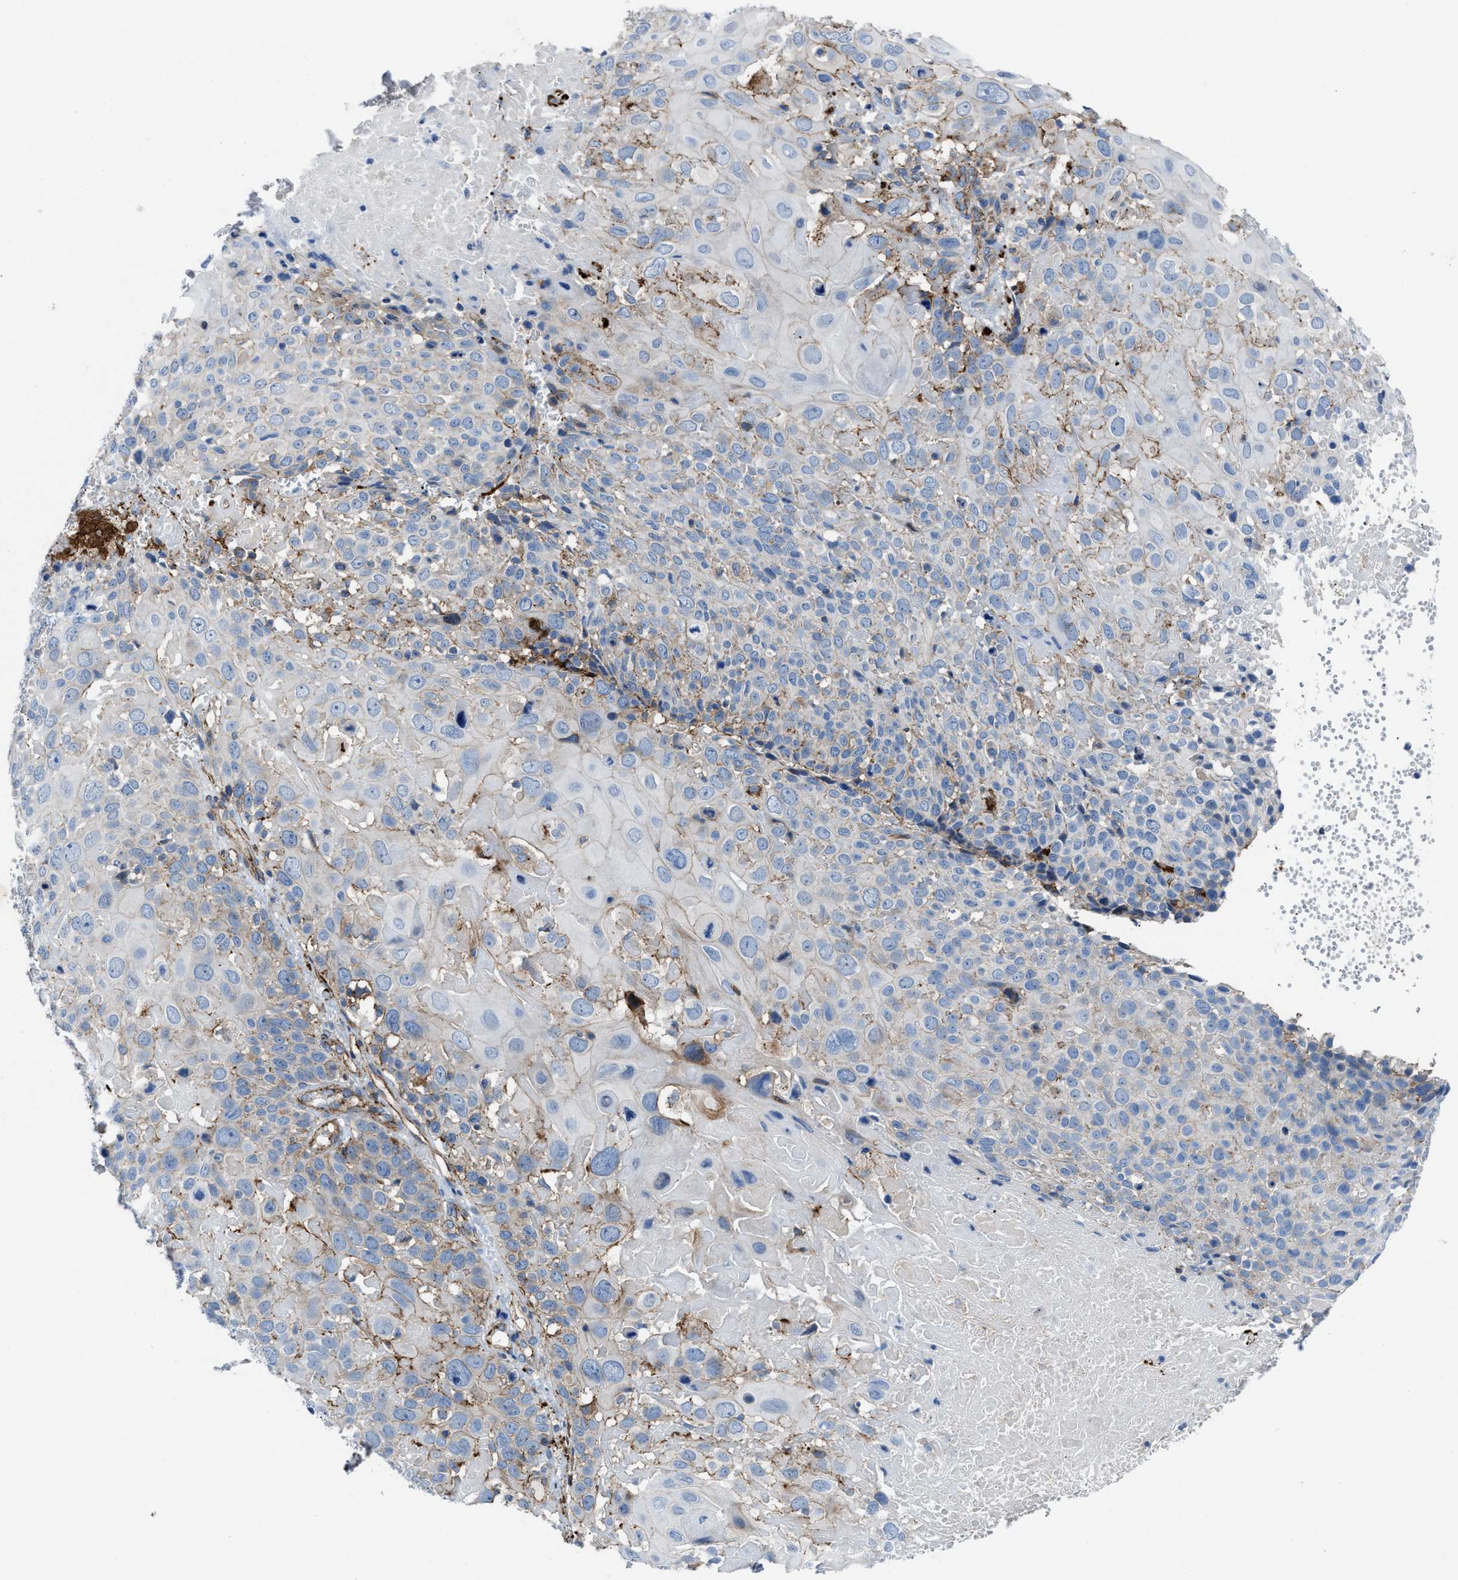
{"staining": {"intensity": "negative", "quantity": "none", "location": "none"}, "tissue": "cervical cancer", "cell_type": "Tumor cells", "image_type": "cancer", "snomed": [{"axis": "morphology", "description": "Squamous cell carcinoma, NOS"}, {"axis": "topography", "description": "Cervix"}], "caption": "A photomicrograph of cervical squamous cell carcinoma stained for a protein shows no brown staining in tumor cells.", "gene": "AGPAT2", "patient": {"sex": "female", "age": 74}}